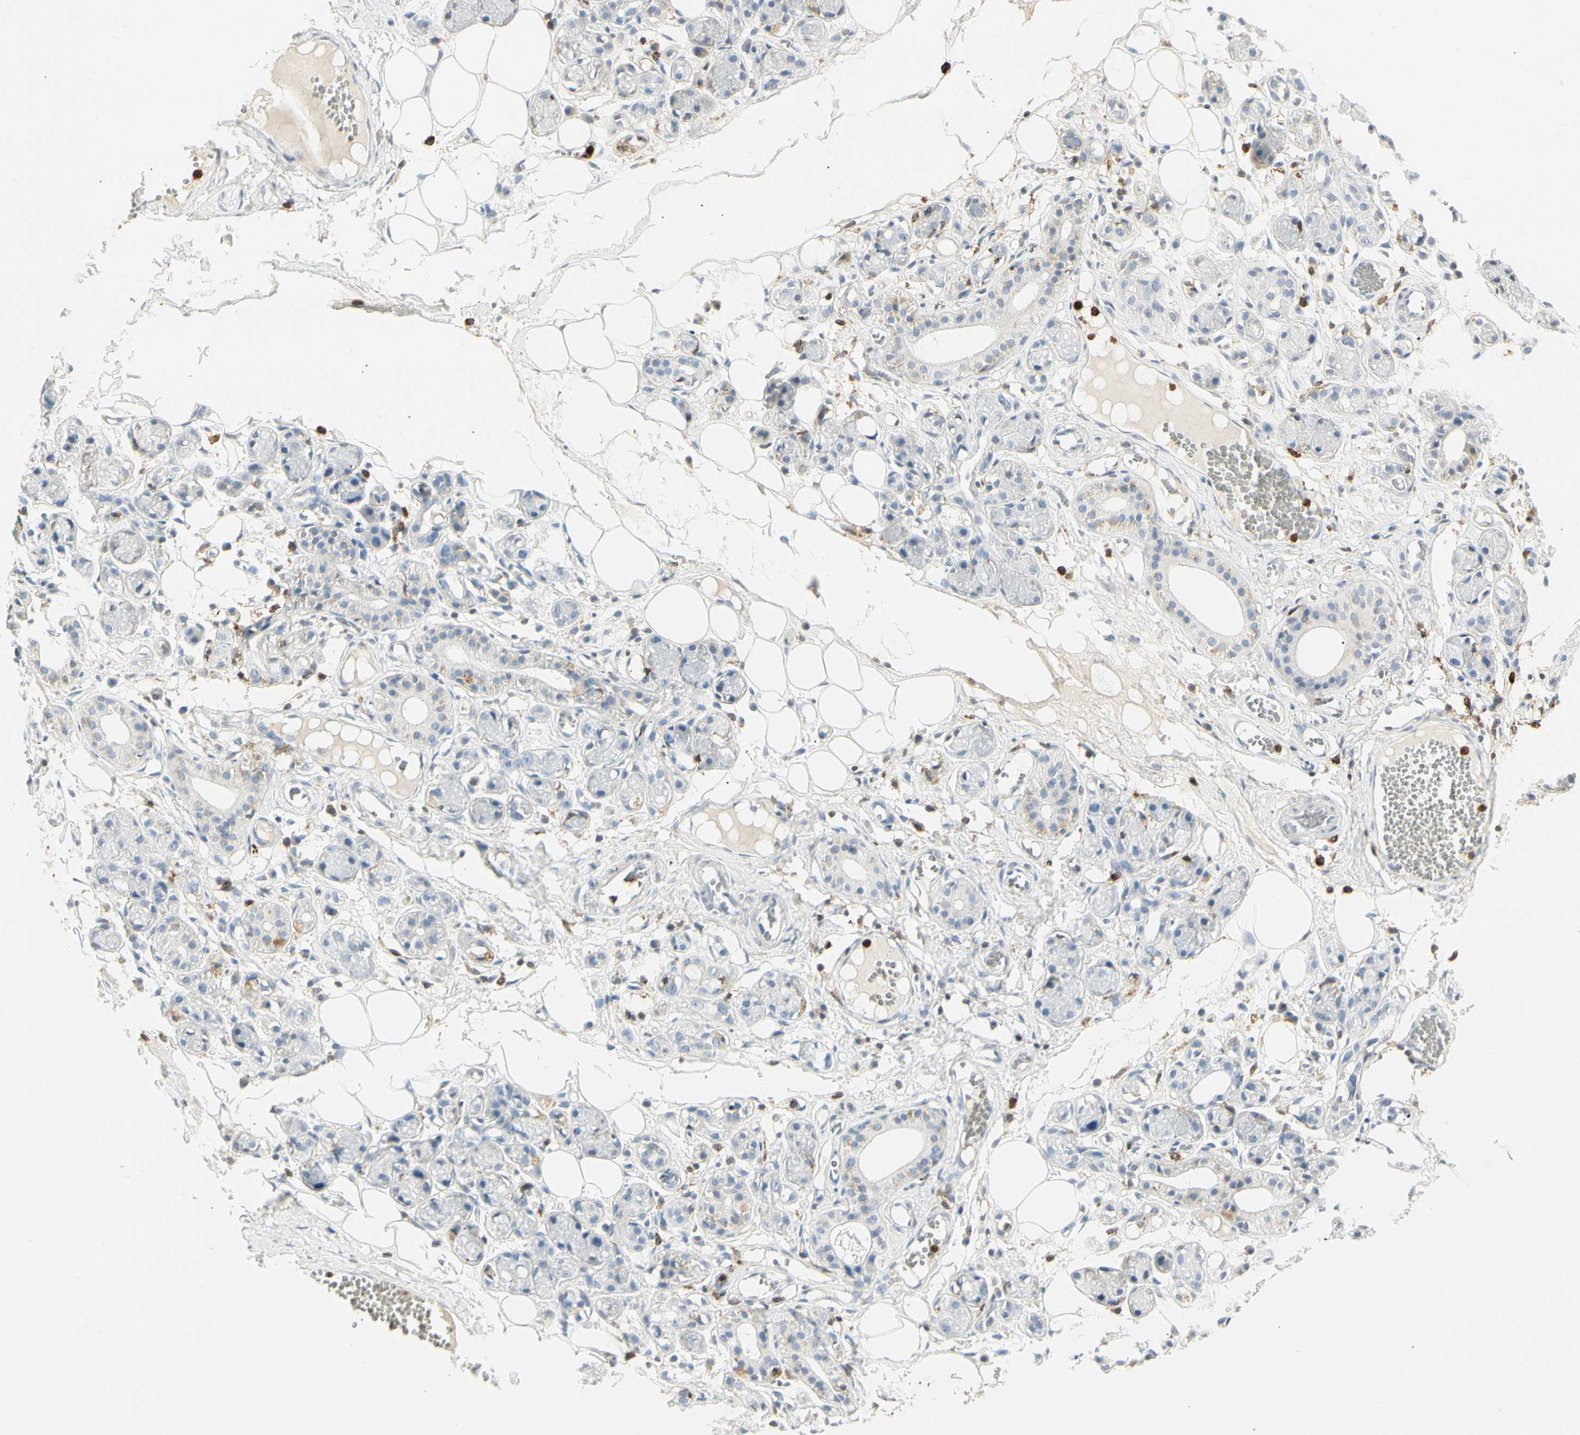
{"staining": {"intensity": "negative", "quantity": "none", "location": "none"}, "tissue": "adipose tissue", "cell_type": "Adipocytes", "image_type": "normal", "snomed": [{"axis": "morphology", "description": "Normal tissue, NOS"}, {"axis": "morphology", "description": "Inflammation, NOS"}, {"axis": "topography", "description": "Vascular tissue"}, {"axis": "topography", "description": "Salivary gland"}], "caption": "Immunohistochemistry (IHC) histopathology image of unremarkable adipose tissue stained for a protein (brown), which shows no expression in adipocytes. (Brightfield microscopy of DAB (3,3'-diaminobenzidine) IHC at high magnification).", "gene": "ITGB2", "patient": {"sex": "female", "age": 75}}